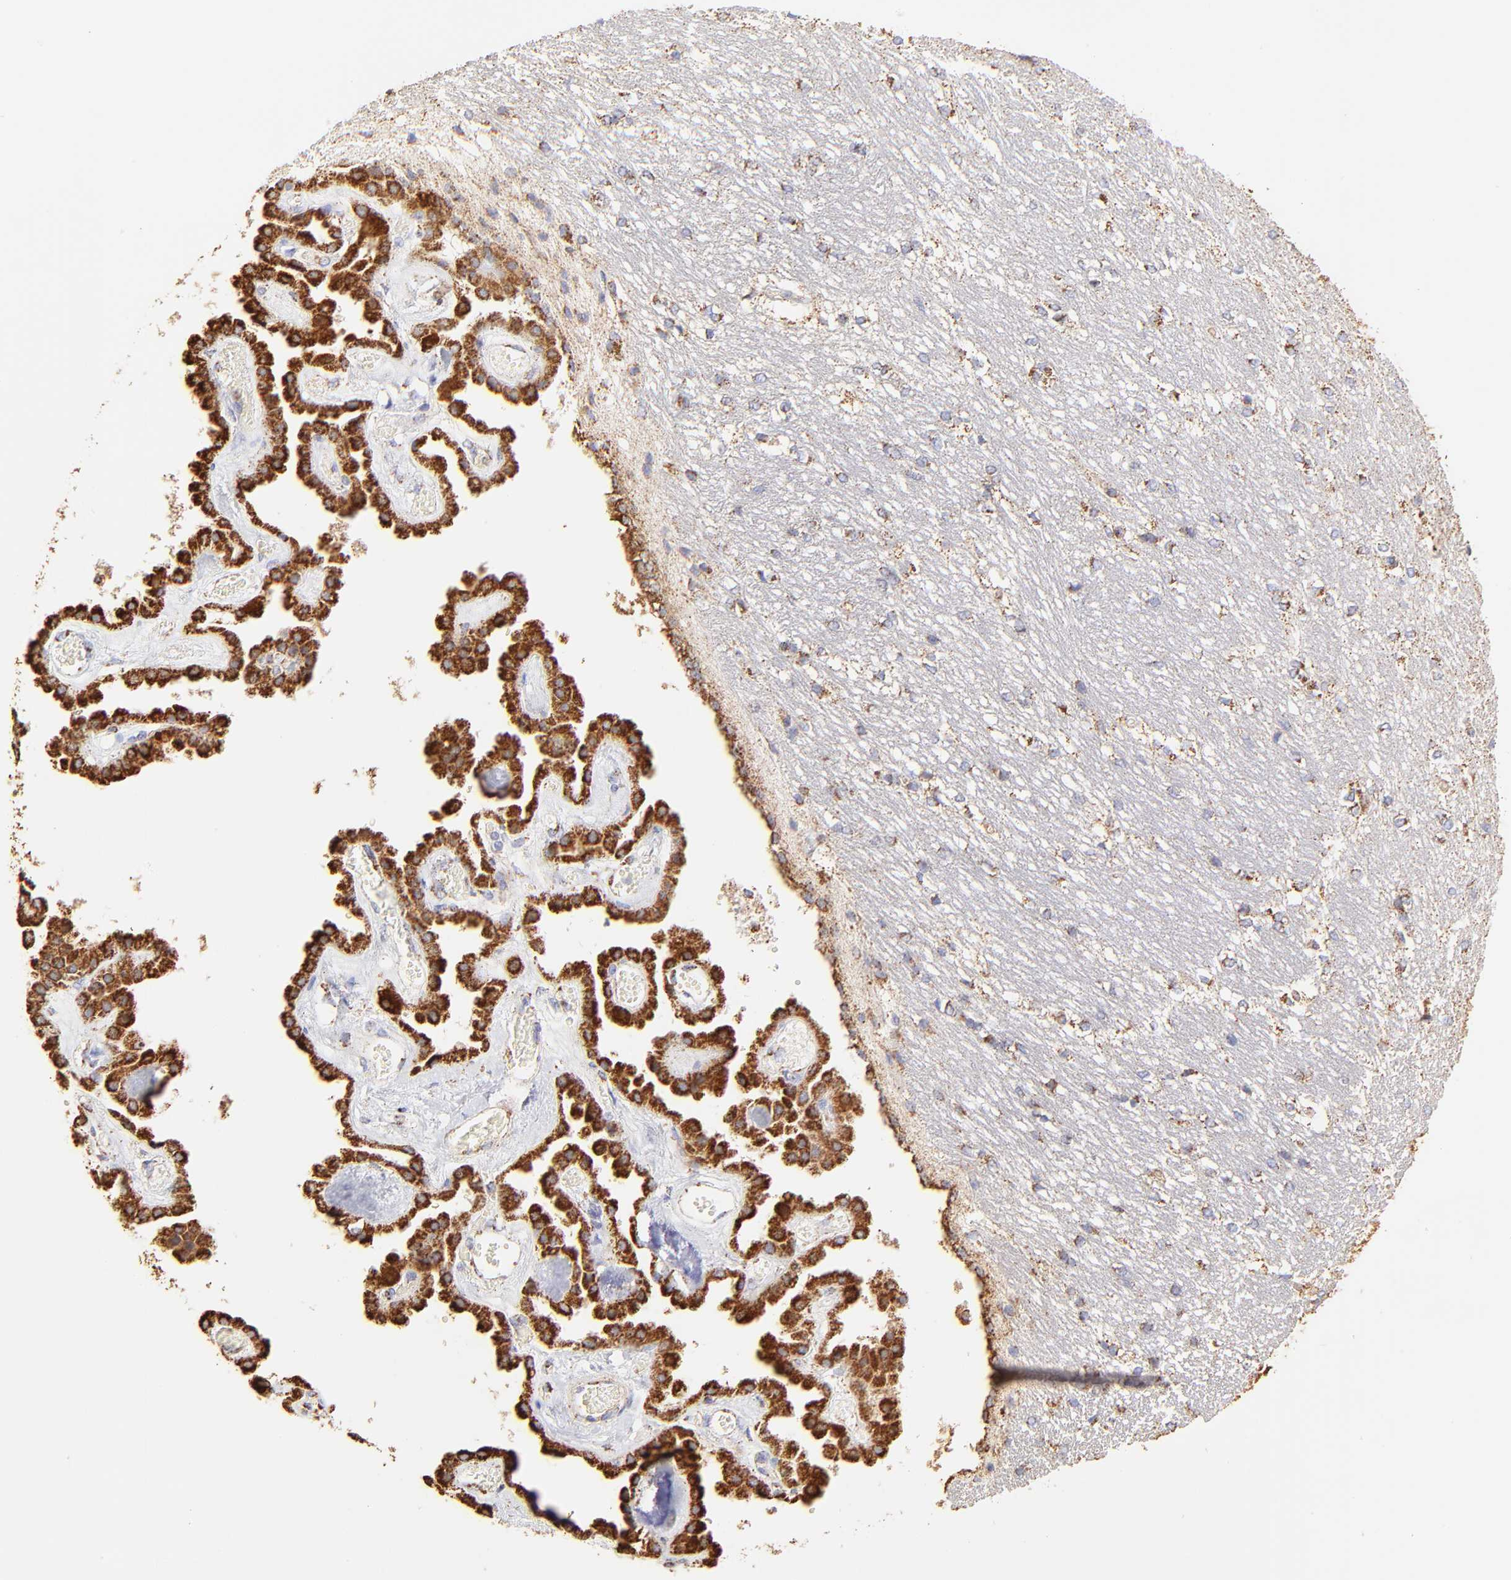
{"staining": {"intensity": "moderate", "quantity": "25%-75%", "location": "cytoplasmic/membranous"}, "tissue": "hippocampus", "cell_type": "Glial cells", "image_type": "normal", "snomed": [{"axis": "morphology", "description": "Normal tissue, NOS"}, {"axis": "topography", "description": "Hippocampus"}], "caption": "About 25%-75% of glial cells in unremarkable hippocampus exhibit moderate cytoplasmic/membranous protein positivity as visualized by brown immunohistochemical staining.", "gene": "ECH1", "patient": {"sex": "female", "age": 19}}